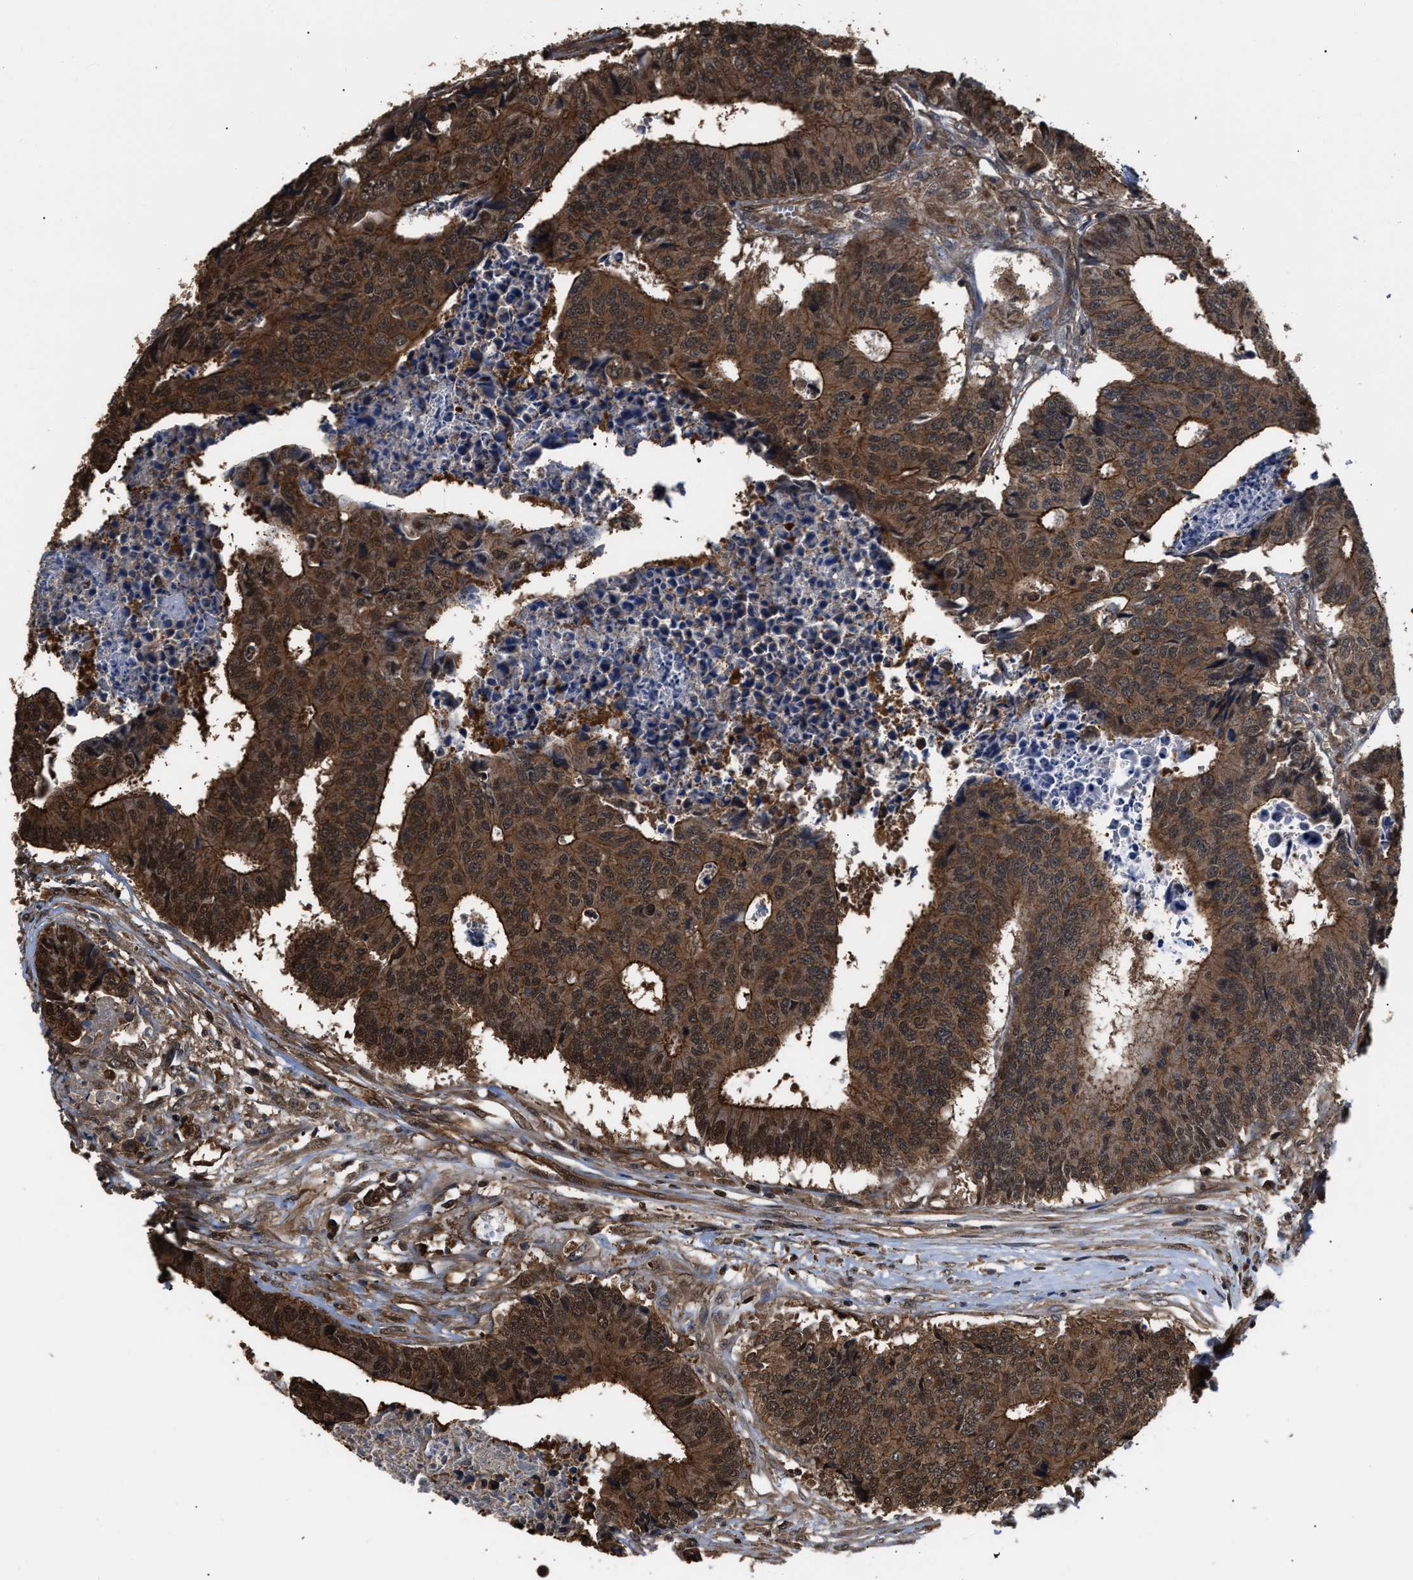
{"staining": {"intensity": "moderate", "quantity": ">75%", "location": "cytoplasmic/membranous,nuclear"}, "tissue": "colorectal cancer", "cell_type": "Tumor cells", "image_type": "cancer", "snomed": [{"axis": "morphology", "description": "Adenocarcinoma, NOS"}, {"axis": "topography", "description": "Rectum"}], "caption": "This image displays IHC staining of human colorectal adenocarcinoma, with medium moderate cytoplasmic/membranous and nuclear staining in approximately >75% of tumor cells.", "gene": "SCAI", "patient": {"sex": "male", "age": 84}}